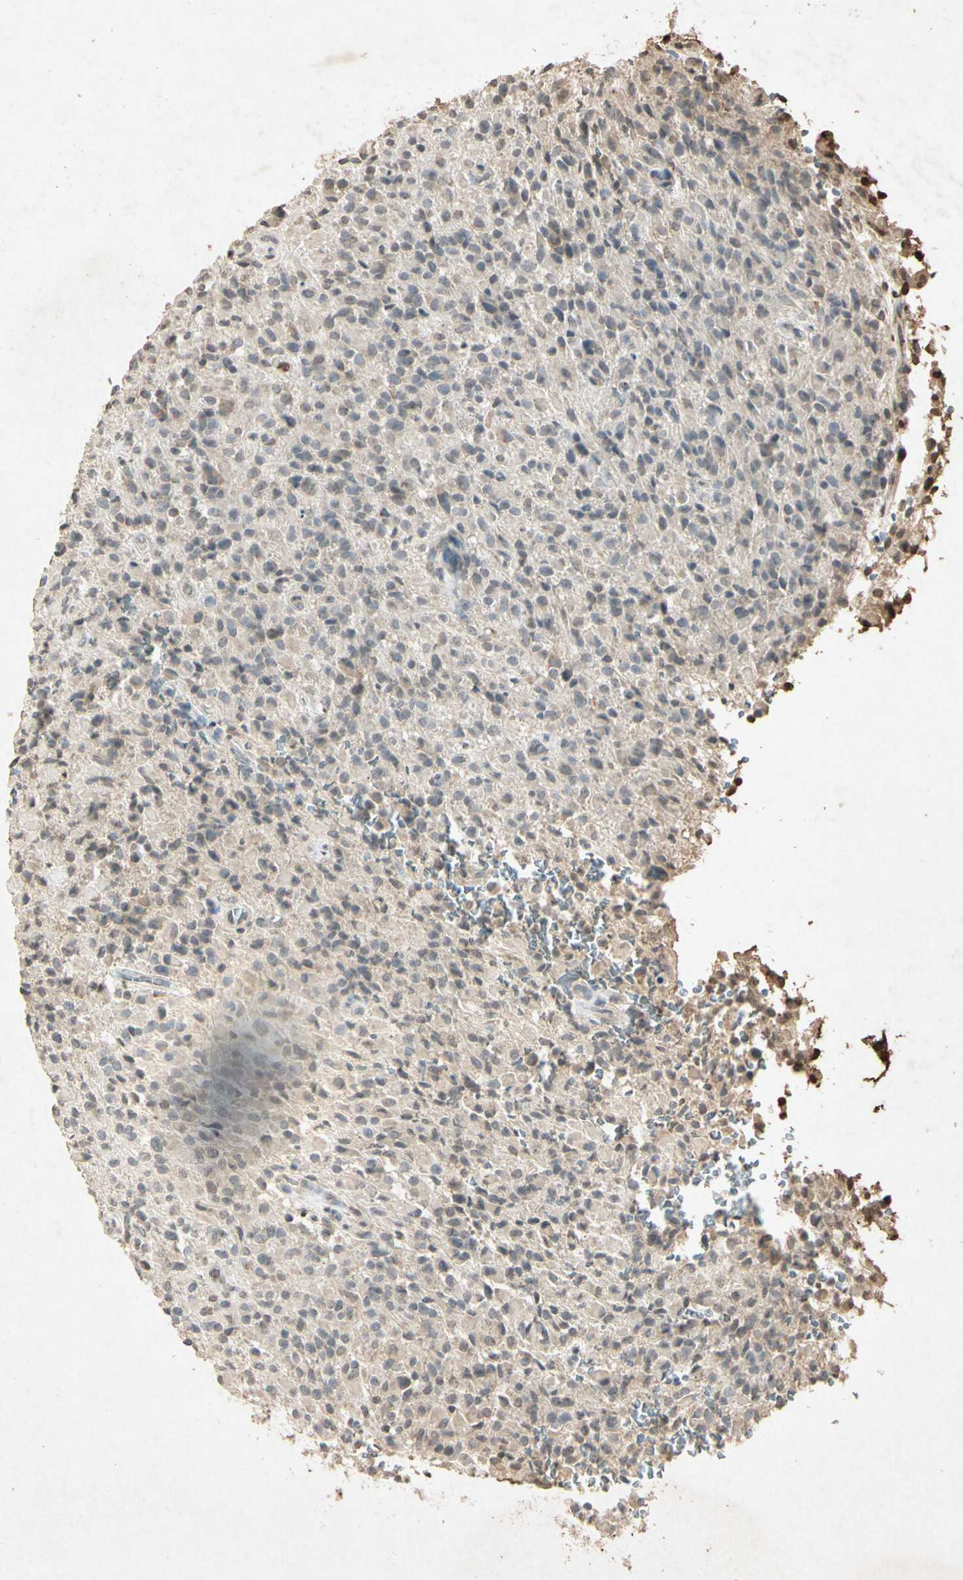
{"staining": {"intensity": "weak", "quantity": ">75%", "location": "cytoplasmic/membranous"}, "tissue": "glioma", "cell_type": "Tumor cells", "image_type": "cancer", "snomed": [{"axis": "morphology", "description": "Glioma, malignant, High grade"}, {"axis": "topography", "description": "Brain"}], "caption": "This is an image of immunohistochemistry staining of glioma, which shows weak staining in the cytoplasmic/membranous of tumor cells.", "gene": "MSRB1", "patient": {"sex": "male", "age": 71}}